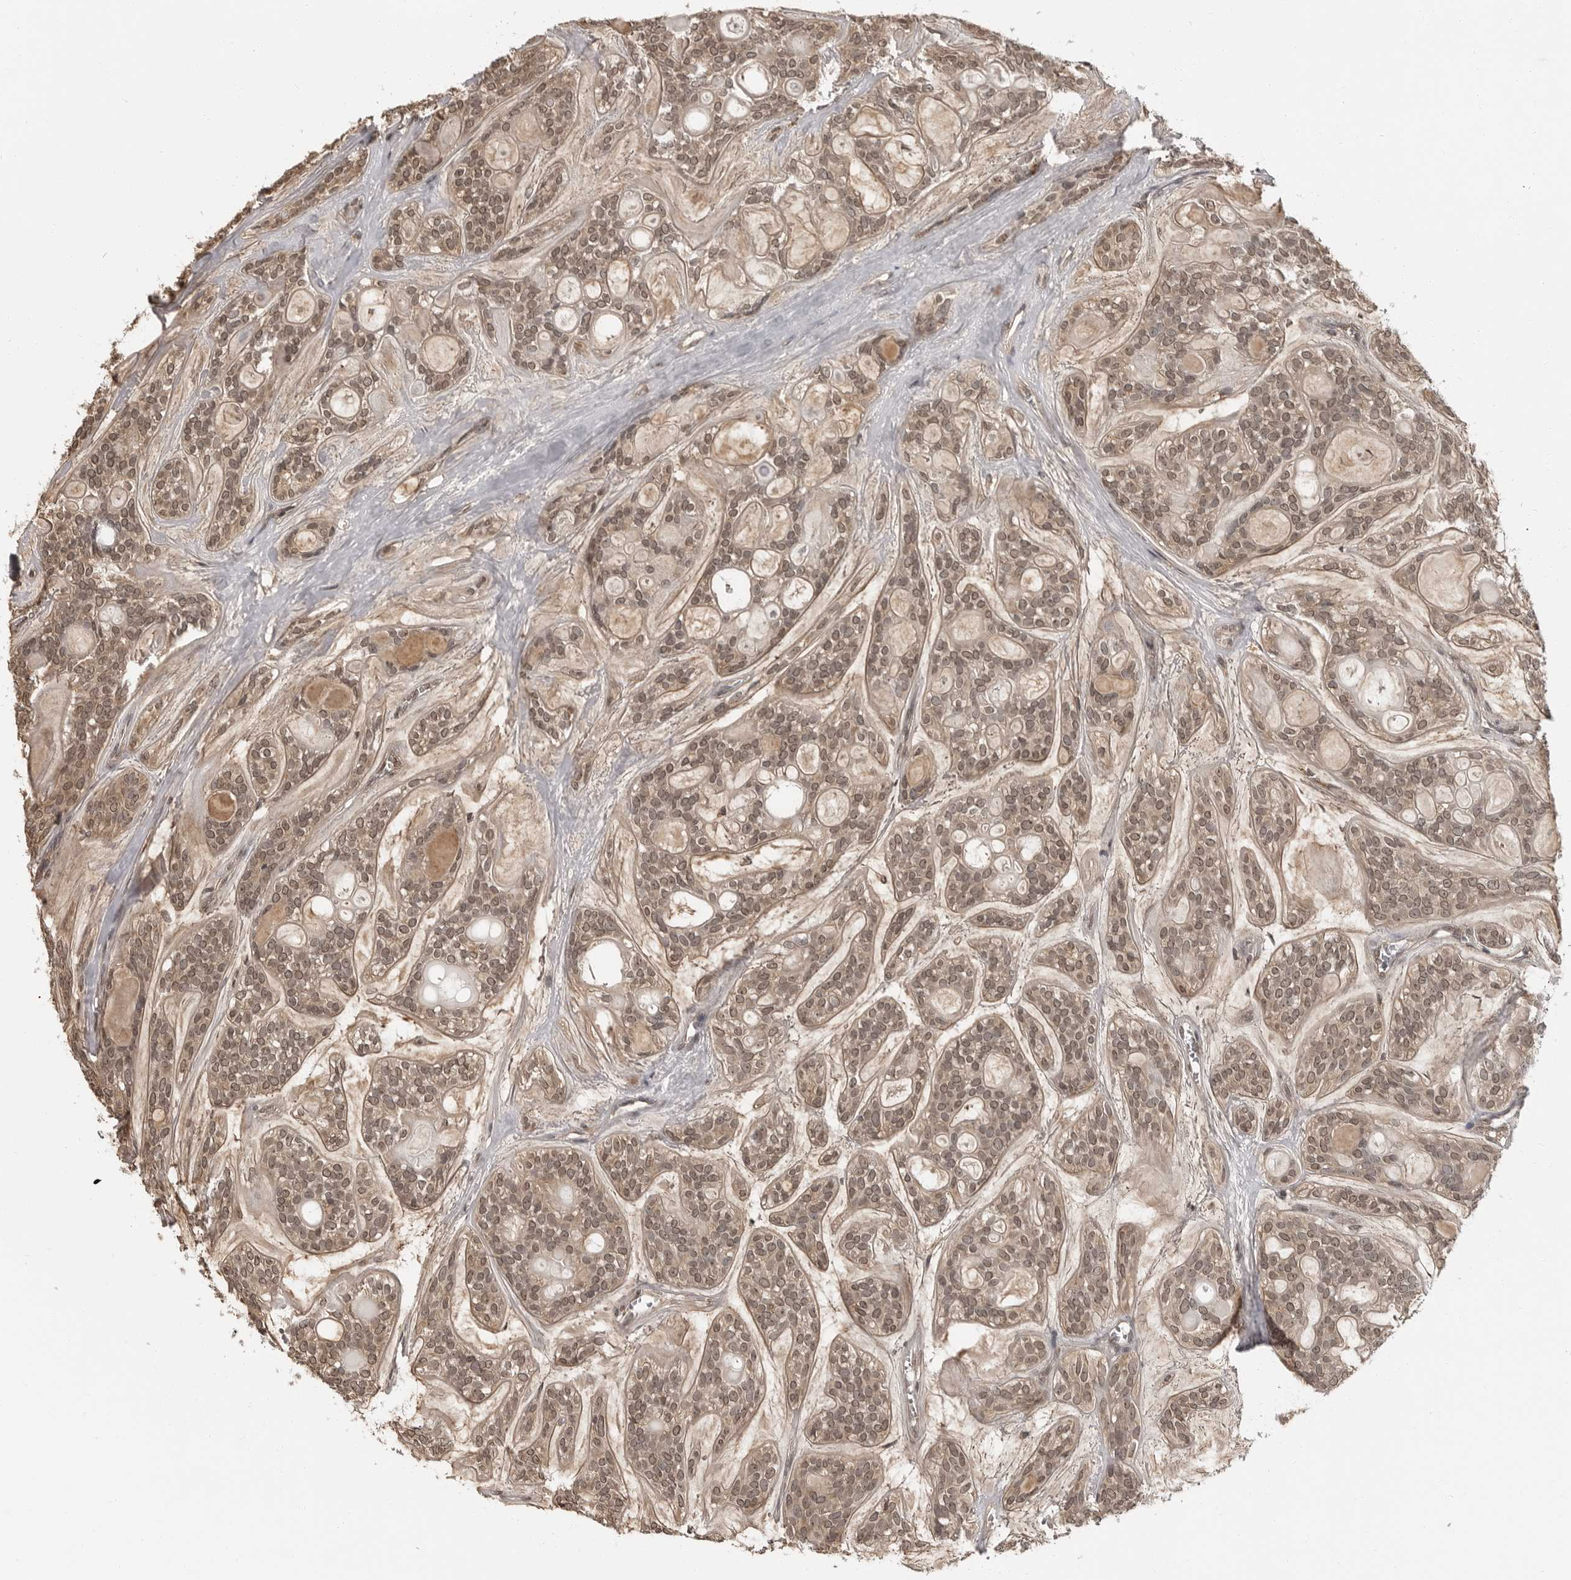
{"staining": {"intensity": "weak", "quantity": ">75%", "location": "cytoplasmic/membranous,nuclear"}, "tissue": "head and neck cancer", "cell_type": "Tumor cells", "image_type": "cancer", "snomed": [{"axis": "morphology", "description": "Adenocarcinoma, NOS"}, {"axis": "topography", "description": "Head-Neck"}], "caption": "Head and neck adenocarcinoma was stained to show a protein in brown. There is low levels of weak cytoplasmic/membranous and nuclear expression in about >75% of tumor cells.", "gene": "IL24", "patient": {"sex": "male", "age": 66}}